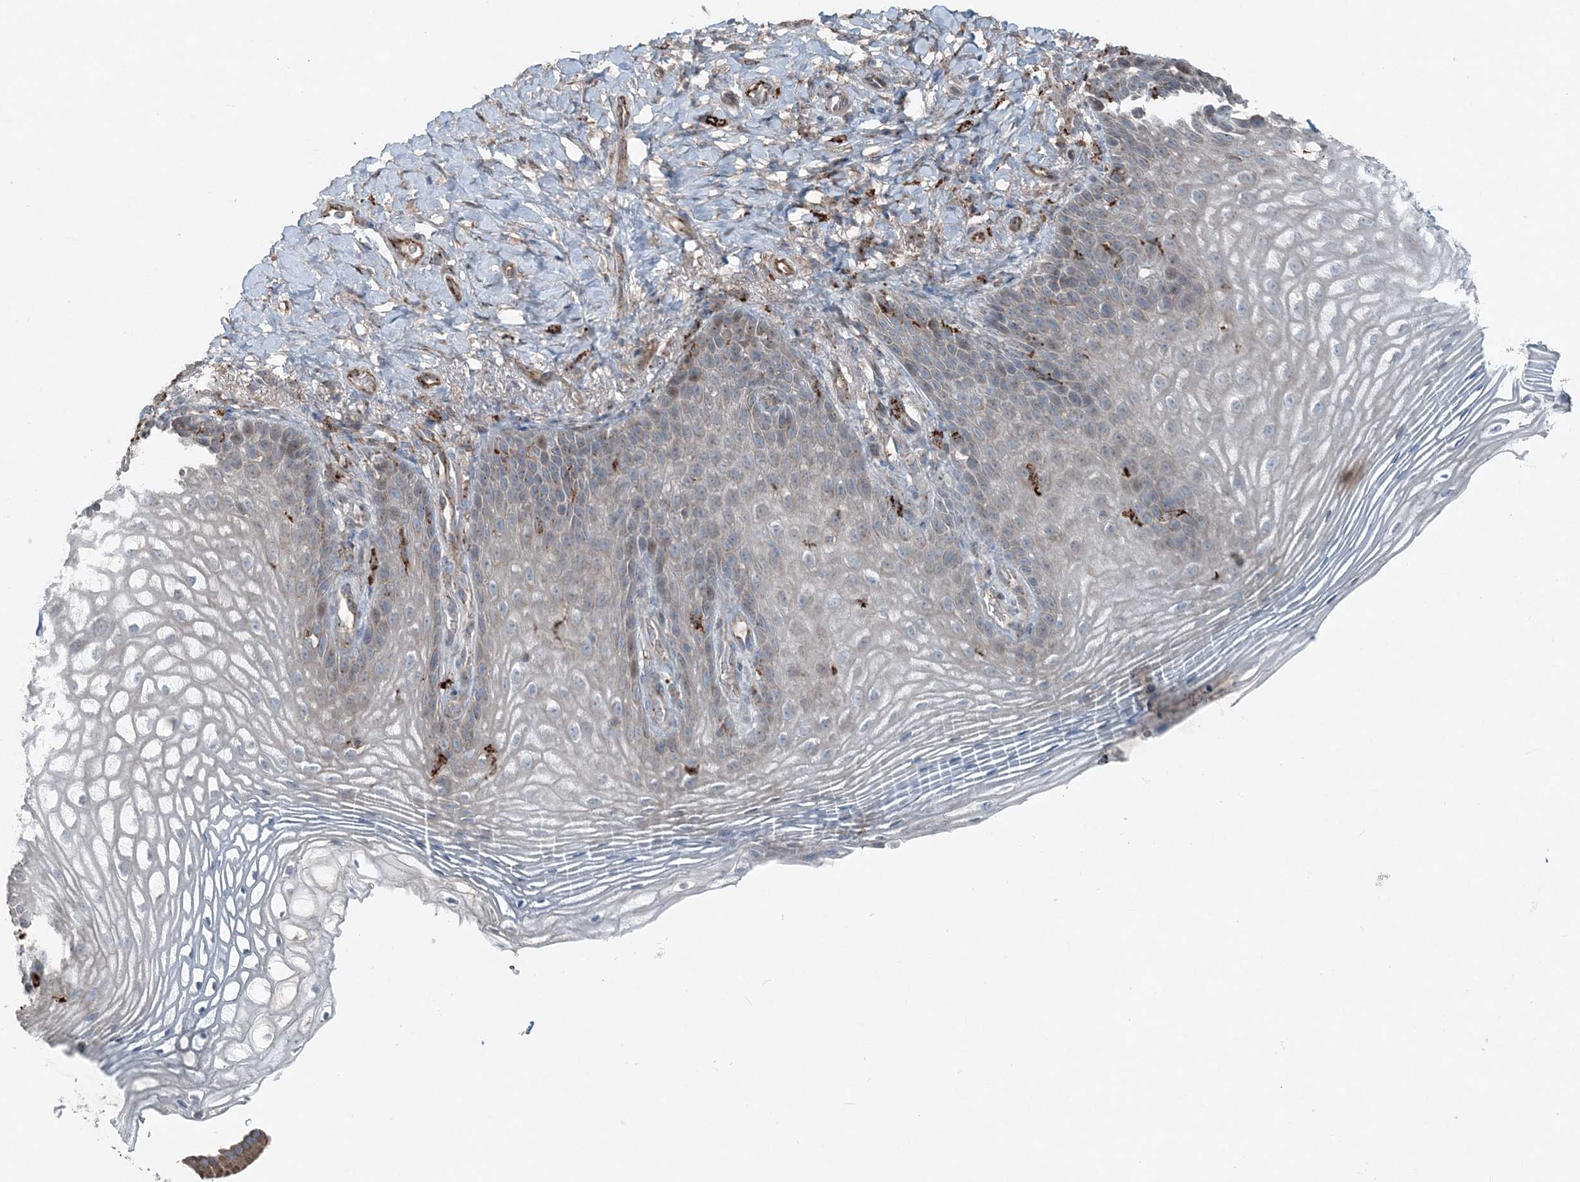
{"staining": {"intensity": "negative", "quantity": "none", "location": "none"}, "tissue": "vagina", "cell_type": "Squamous epithelial cells", "image_type": "normal", "snomed": [{"axis": "morphology", "description": "Normal tissue, NOS"}, {"axis": "topography", "description": "Vagina"}], "caption": "Immunohistochemical staining of unremarkable human vagina exhibits no significant staining in squamous epithelial cells.", "gene": "KY", "patient": {"sex": "female", "age": 60}}